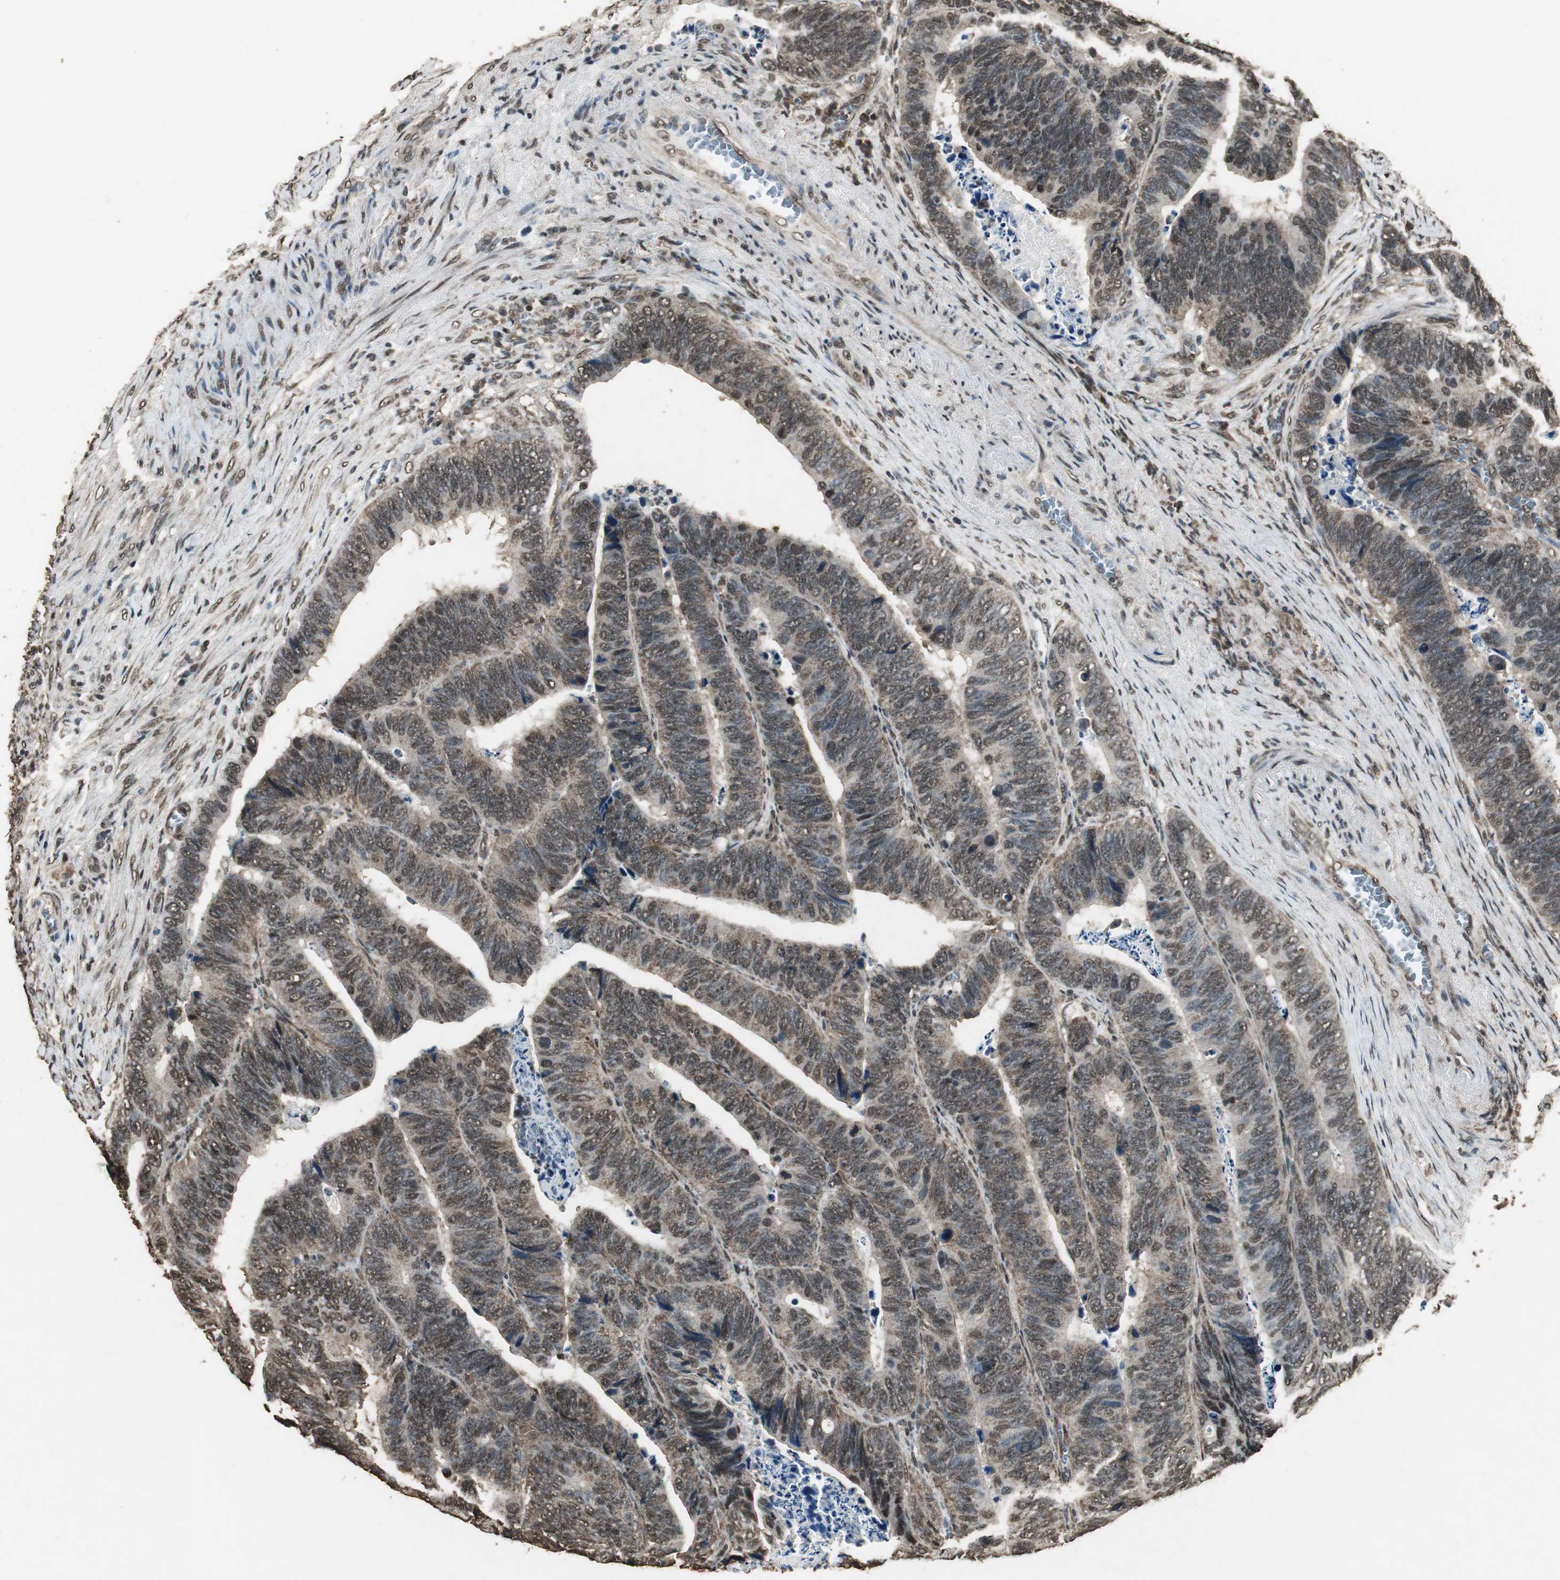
{"staining": {"intensity": "moderate", "quantity": ">75%", "location": "cytoplasmic/membranous,nuclear"}, "tissue": "colorectal cancer", "cell_type": "Tumor cells", "image_type": "cancer", "snomed": [{"axis": "morphology", "description": "Adenocarcinoma, NOS"}, {"axis": "topography", "description": "Colon"}], "caption": "This image demonstrates immunohistochemistry staining of human colorectal cancer, with medium moderate cytoplasmic/membranous and nuclear positivity in approximately >75% of tumor cells.", "gene": "PPP1R13B", "patient": {"sex": "male", "age": 72}}